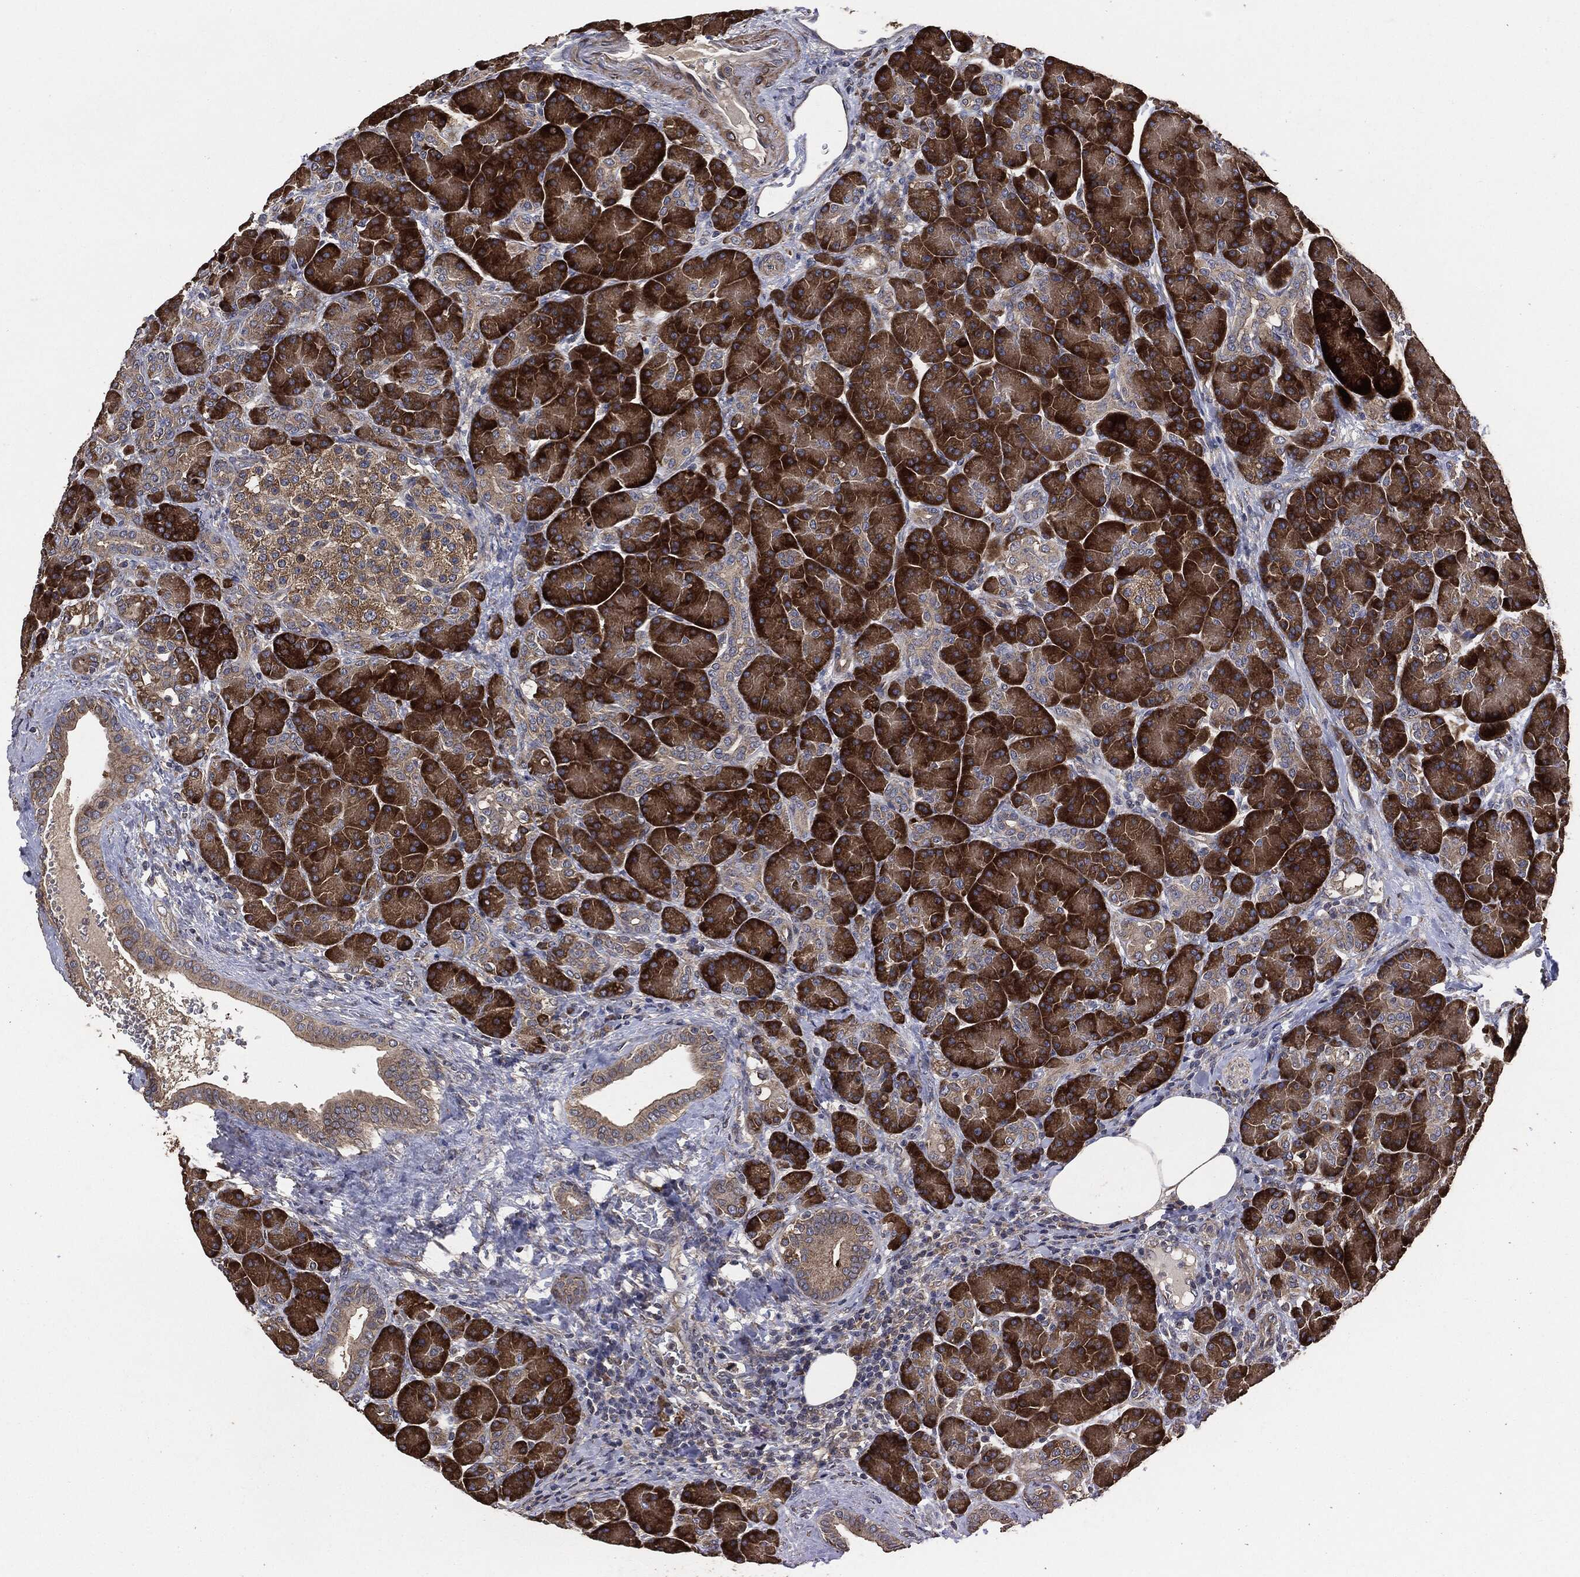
{"staining": {"intensity": "strong", "quantity": ">75%", "location": "cytoplasmic/membranous"}, "tissue": "pancreas", "cell_type": "Exocrine glandular cells", "image_type": "normal", "snomed": [{"axis": "morphology", "description": "Normal tissue, NOS"}, {"axis": "topography", "description": "Pancreas"}], "caption": "Approximately >75% of exocrine glandular cells in normal human pancreas display strong cytoplasmic/membranous protein expression as visualized by brown immunohistochemical staining.", "gene": "STK3", "patient": {"sex": "female", "age": 63}}